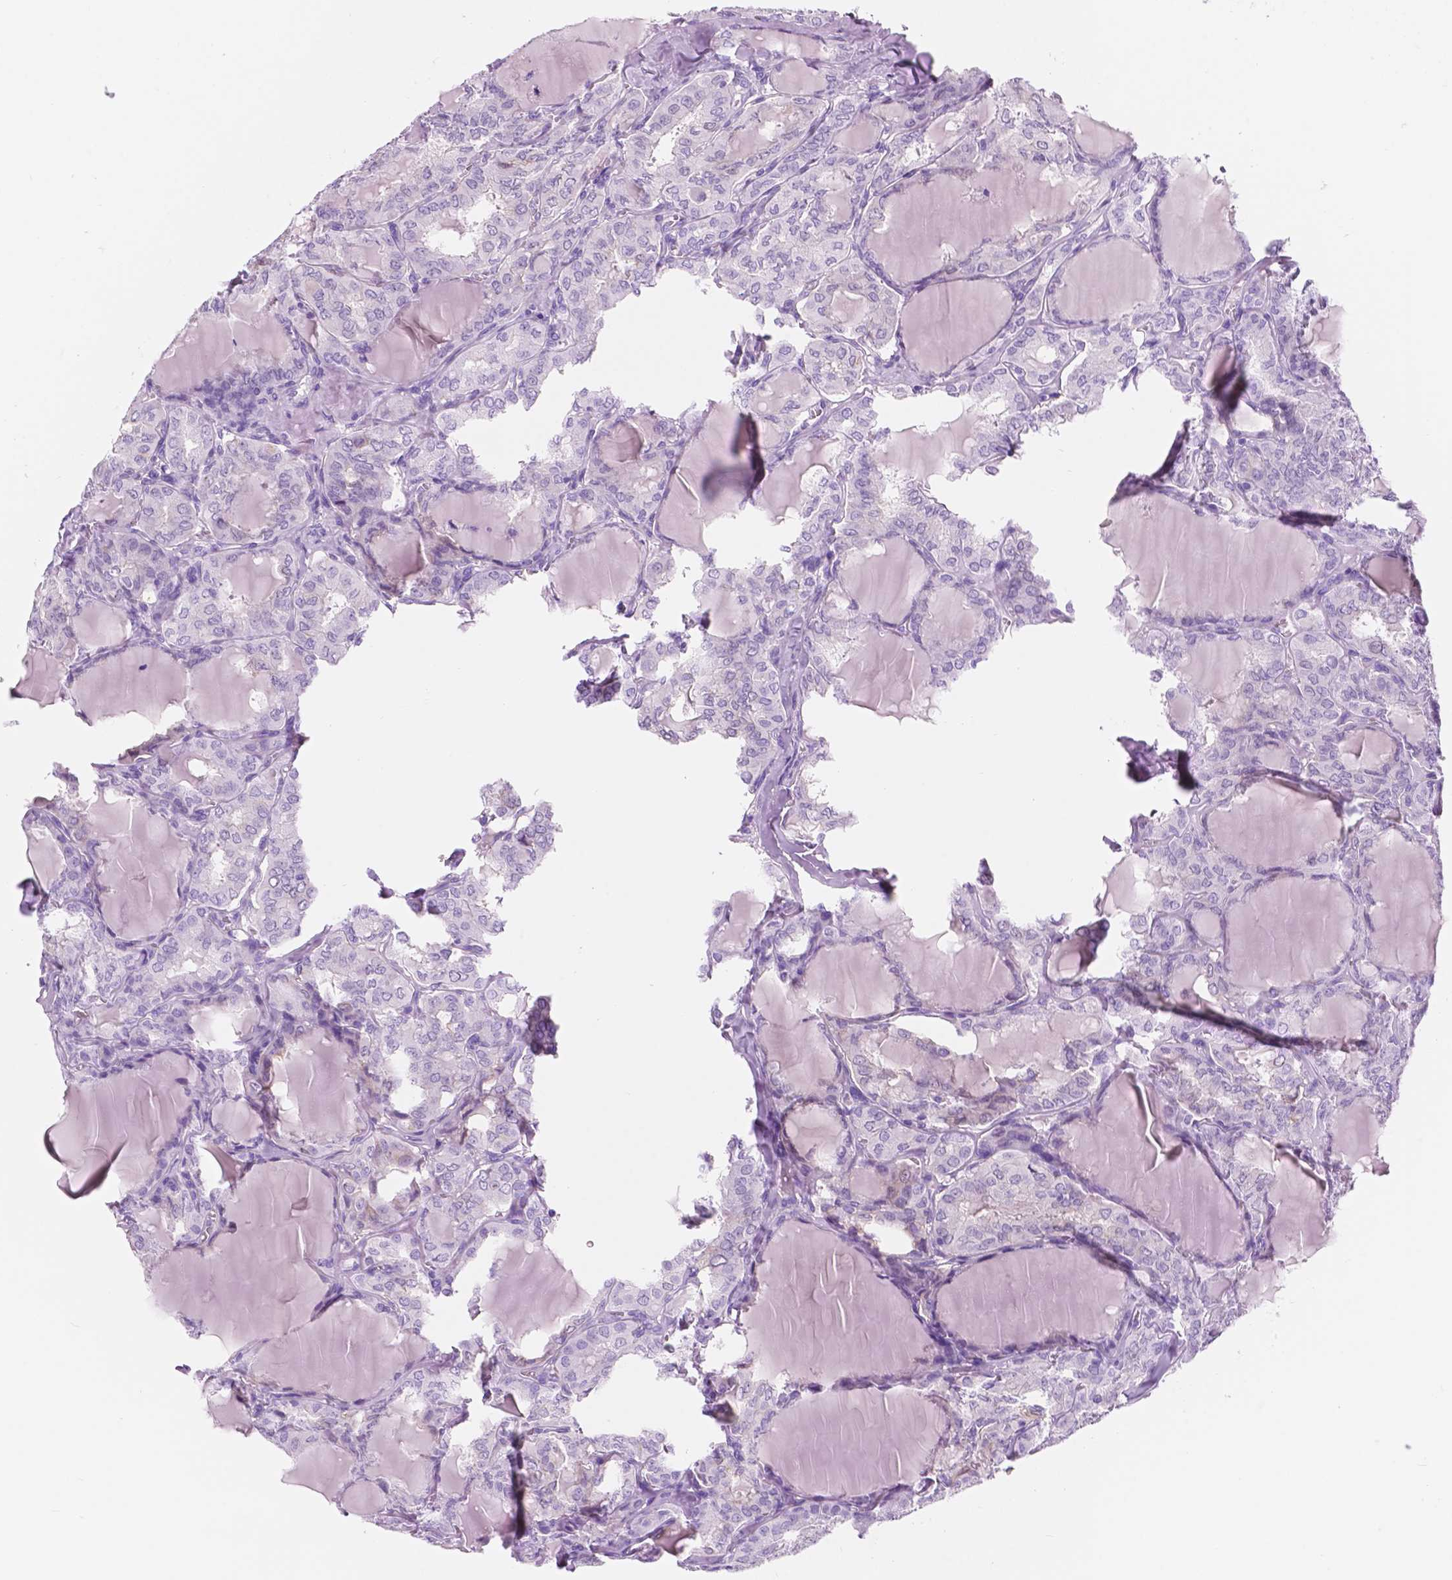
{"staining": {"intensity": "negative", "quantity": "none", "location": "none"}, "tissue": "thyroid cancer", "cell_type": "Tumor cells", "image_type": "cancer", "snomed": [{"axis": "morphology", "description": "Papillary adenocarcinoma, NOS"}, {"axis": "topography", "description": "Thyroid gland"}], "caption": "DAB immunohistochemical staining of thyroid papillary adenocarcinoma reveals no significant expression in tumor cells.", "gene": "CUZD1", "patient": {"sex": "male", "age": 20}}